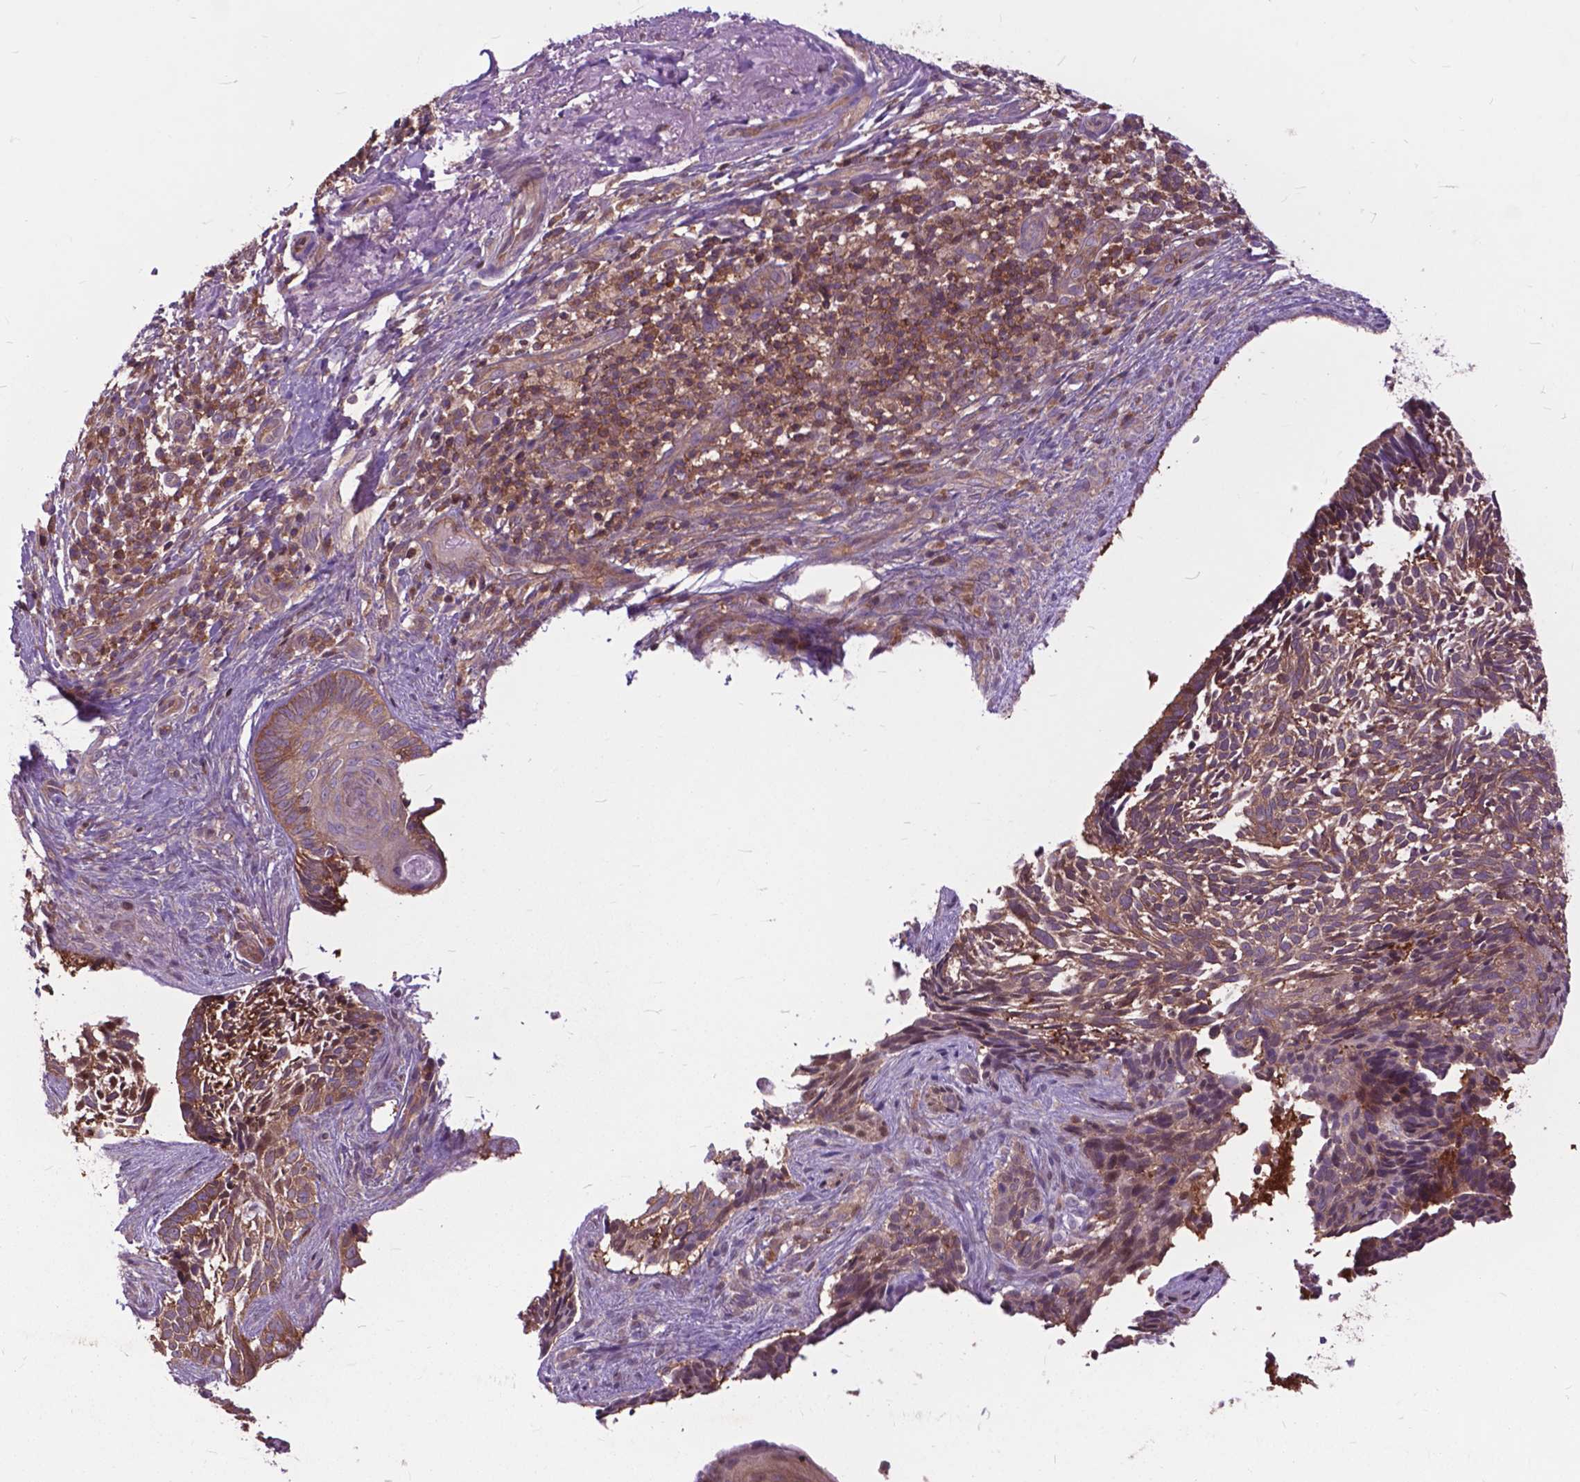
{"staining": {"intensity": "moderate", "quantity": ">75%", "location": "cytoplasmic/membranous"}, "tissue": "skin cancer", "cell_type": "Tumor cells", "image_type": "cancer", "snomed": [{"axis": "morphology", "description": "Normal tissue, NOS"}, {"axis": "morphology", "description": "Basal cell carcinoma"}, {"axis": "topography", "description": "Skin"}], "caption": "Tumor cells exhibit medium levels of moderate cytoplasmic/membranous staining in approximately >75% of cells in human skin cancer (basal cell carcinoma).", "gene": "ARAF", "patient": {"sex": "male", "age": 68}}